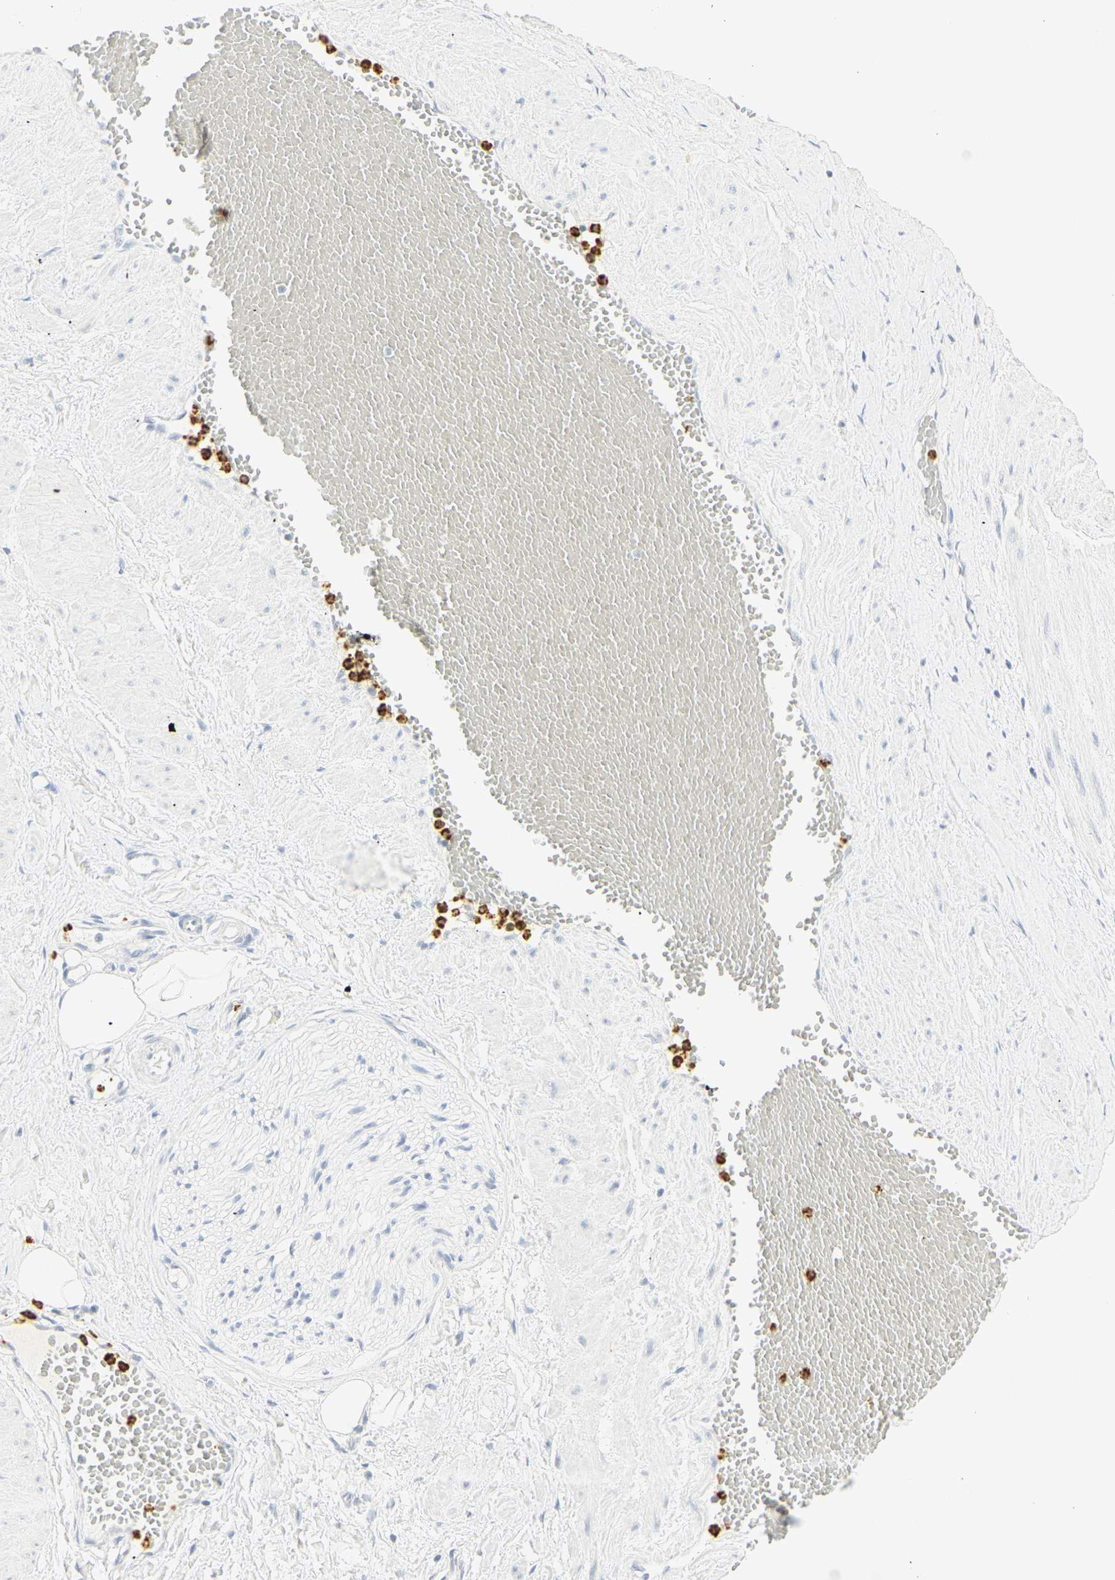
{"staining": {"intensity": "negative", "quantity": "none", "location": "none"}, "tissue": "adipose tissue", "cell_type": "Adipocytes", "image_type": "normal", "snomed": [{"axis": "morphology", "description": "Normal tissue, NOS"}, {"axis": "topography", "description": "Soft tissue"}, {"axis": "topography", "description": "Vascular tissue"}], "caption": "High power microscopy image of an immunohistochemistry (IHC) image of unremarkable adipose tissue, revealing no significant positivity in adipocytes. (DAB immunohistochemistry (IHC), high magnification).", "gene": "CEACAM5", "patient": {"sex": "female", "age": 35}}